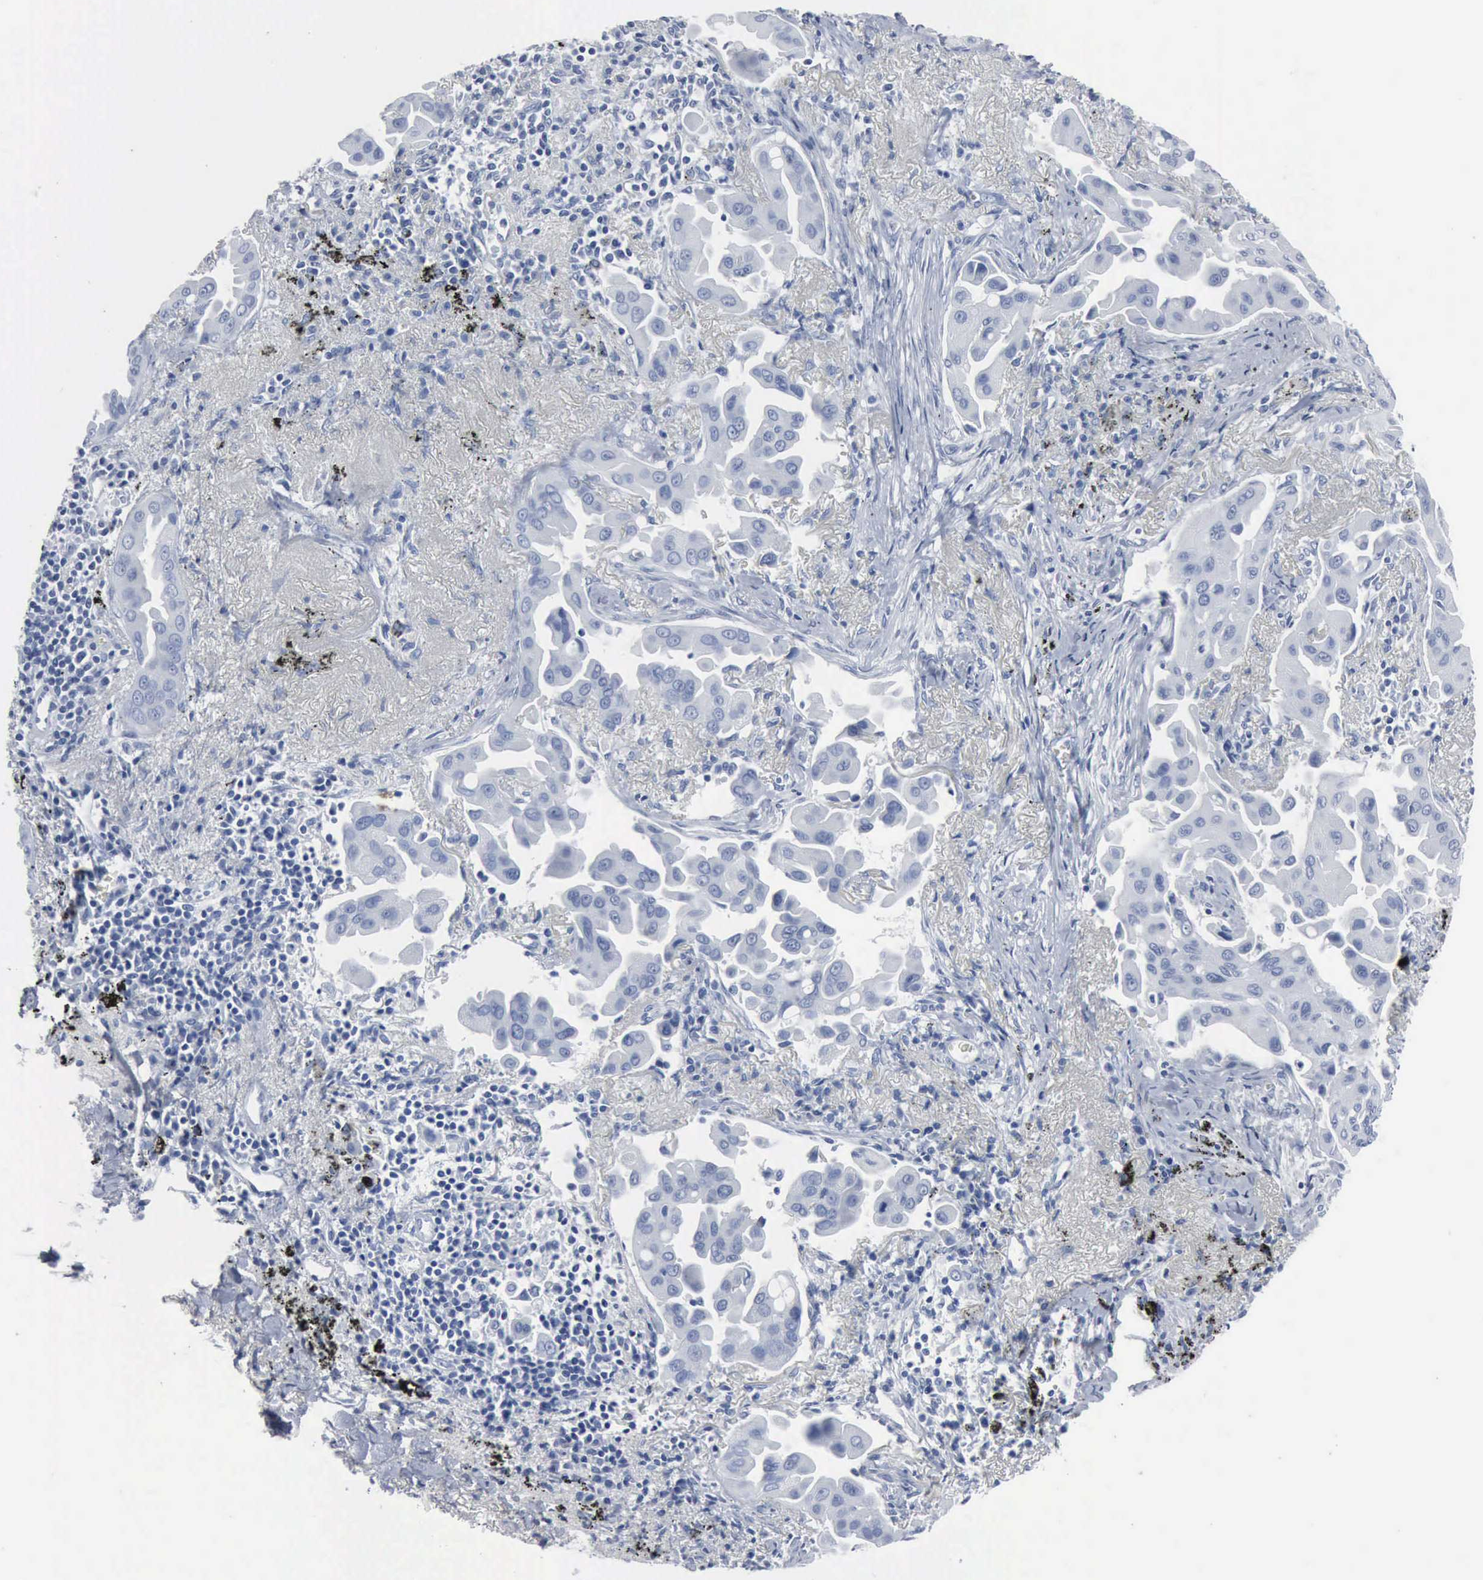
{"staining": {"intensity": "negative", "quantity": "none", "location": "none"}, "tissue": "lung cancer", "cell_type": "Tumor cells", "image_type": "cancer", "snomed": [{"axis": "morphology", "description": "Adenocarcinoma, NOS"}, {"axis": "topography", "description": "Lung"}], "caption": "Human adenocarcinoma (lung) stained for a protein using IHC reveals no staining in tumor cells.", "gene": "DMD", "patient": {"sex": "male", "age": 68}}